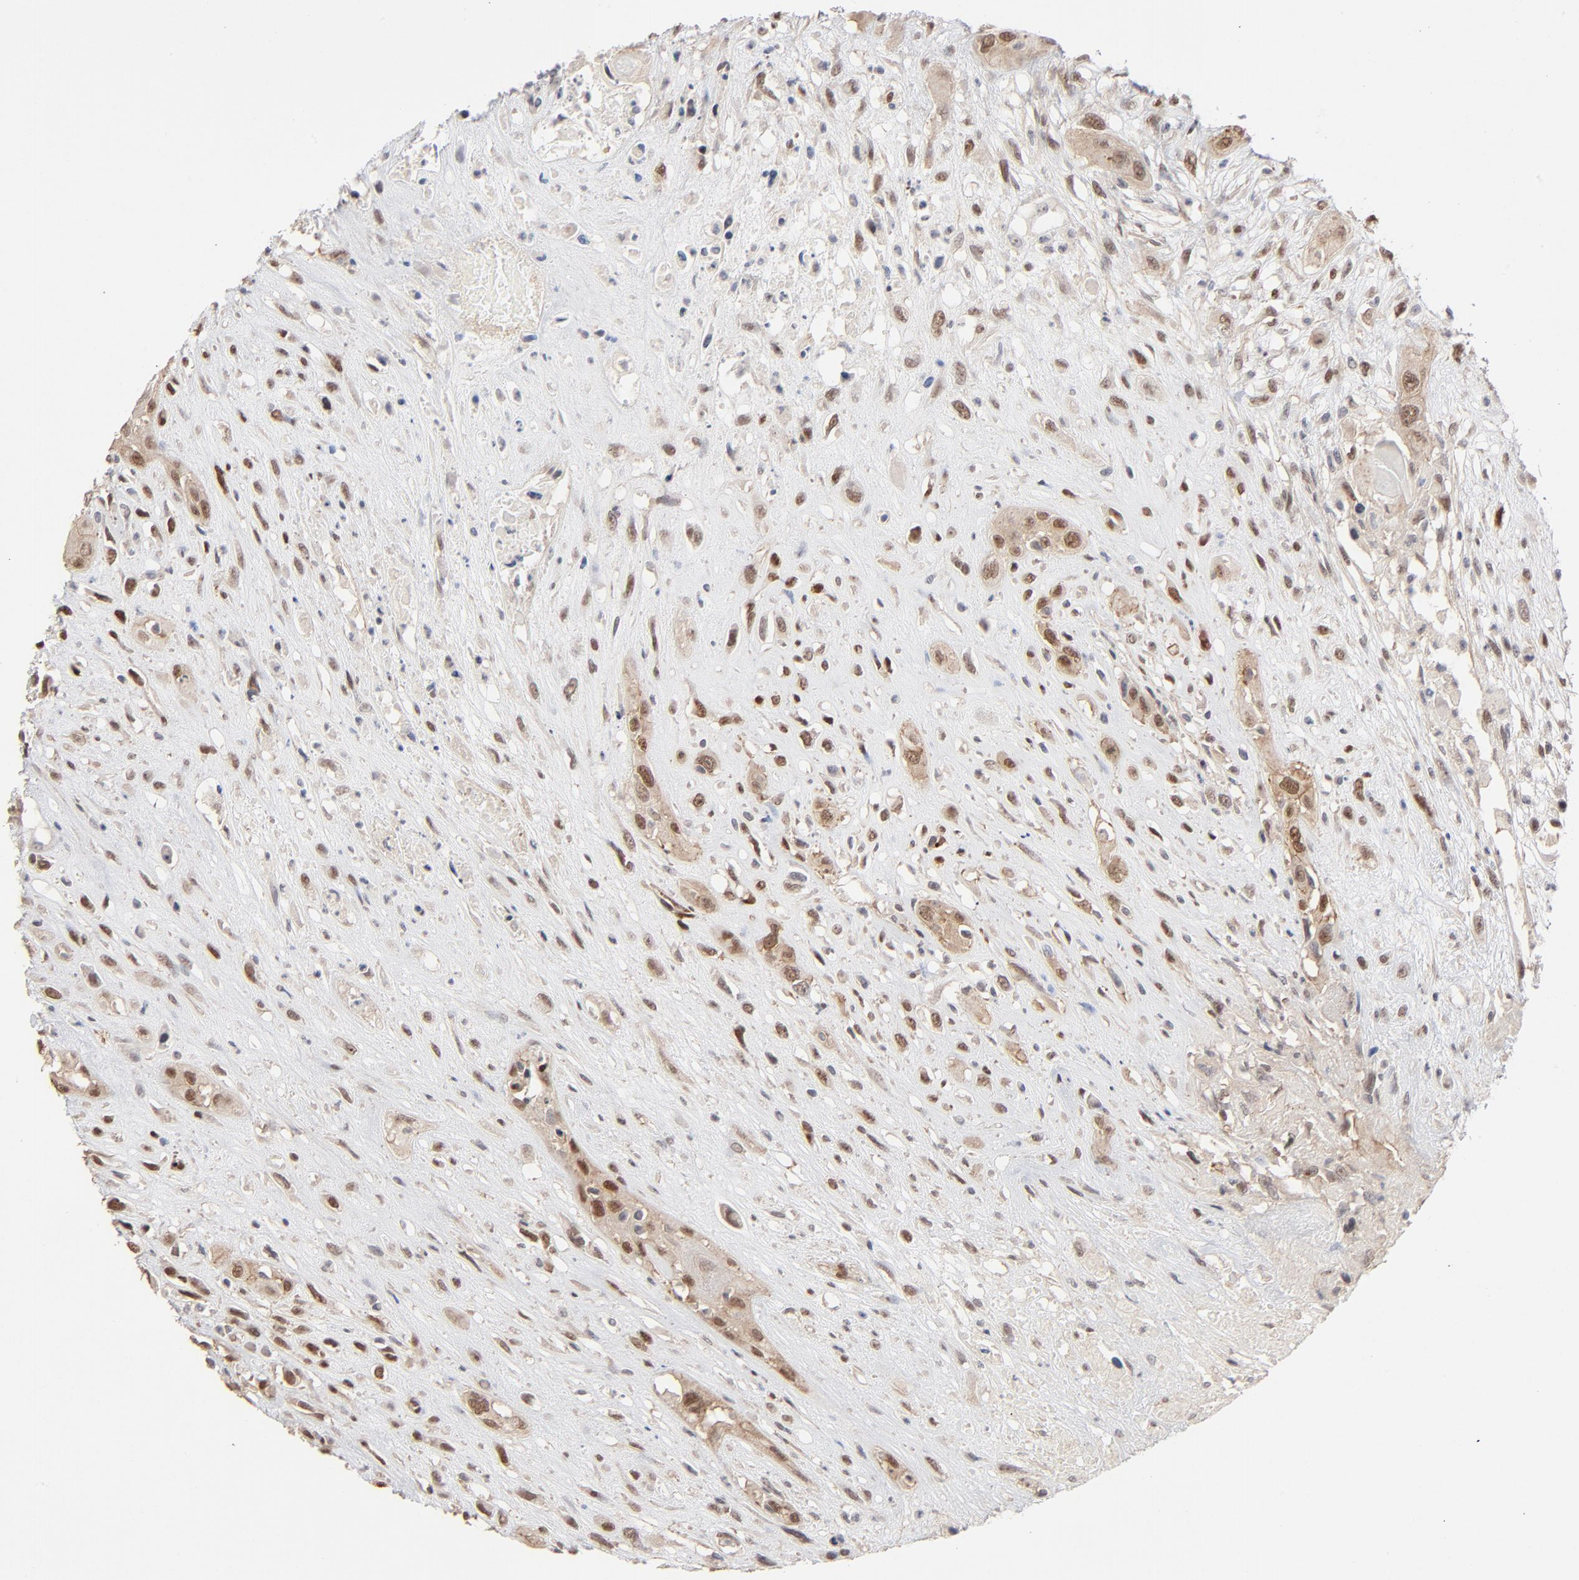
{"staining": {"intensity": "moderate", "quantity": ">75%", "location": "nuclear"}, "tissue": "head and neck cancer", "cell_type": "Tumor cells", "image_type": "cancer", "snomed": [{"axis": "morphology", "description": "Necrosis, NOS"}, {"axis": "morphology", "description": "Neoplasm, malignant, NOS"}, {"axis": "topography", "description": "Salivary gland"}, {"axis": "topography", "description": "Head-Neck"}], "caption": "IHC (DAB) staining of human head and neck malignant neoplasm shows moderate nuclear protein positivity in approximately >75% of tumor cells.", "gene": "NFIB", "patient": {"sex": "male", "age": 43}}